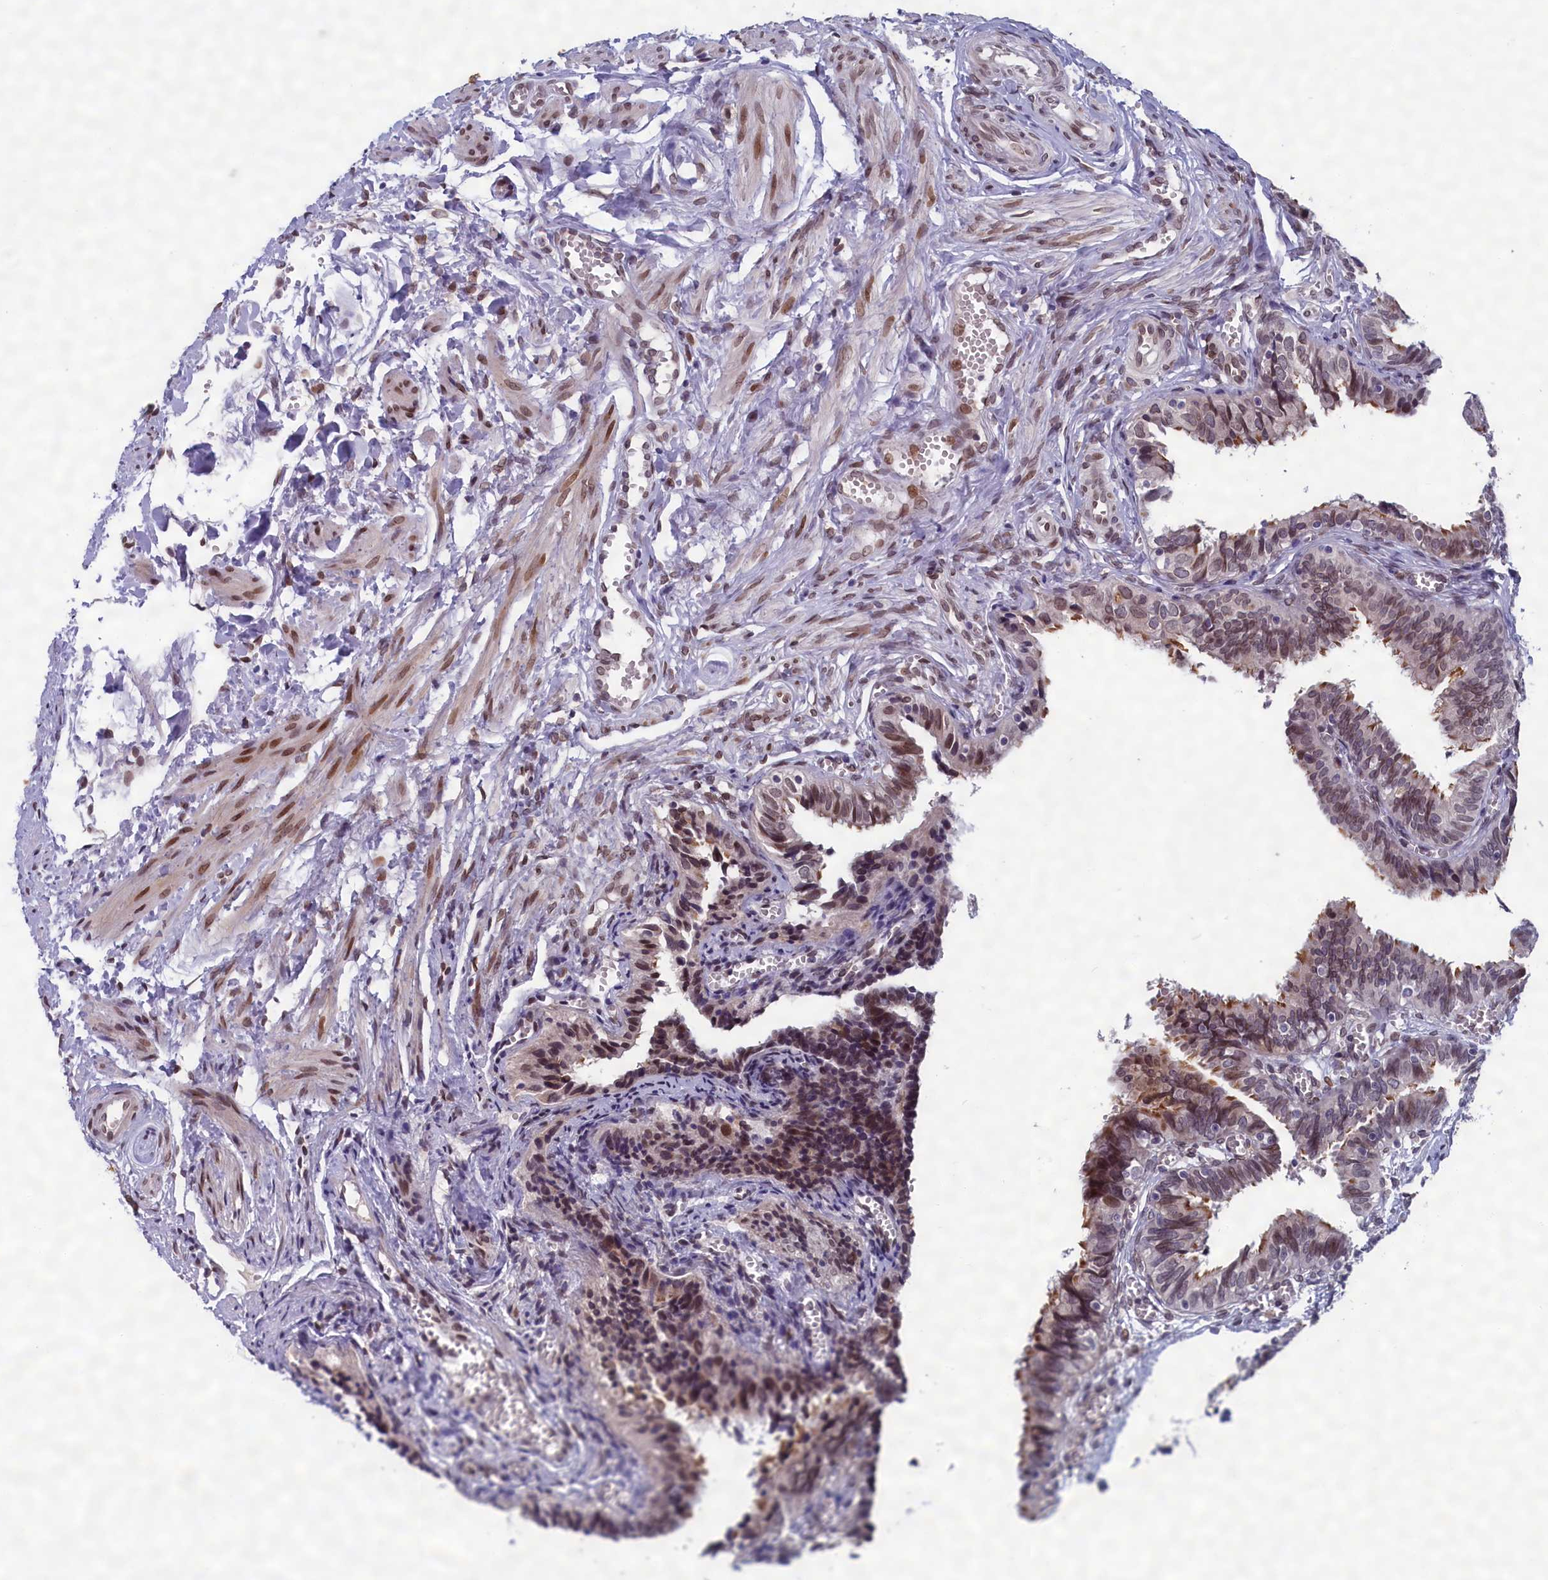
{"staining": {"intensity": "moderate", "quantity": ">75%", "location": "cytoplasmic/membranous,nuclear"}, "tissue": "fallopian tube", "cell_type": "Glandular cells", "image_type": "normal", "snomed": [{"axis": "morphology", "description": "Normal tissue, NOS"}, {"axis": "topography", "description": "Fallopian tube"}], "caption": "Immunohistochemical staining of benign human fallopian tube exhibits >75% levels of moderate cytoplasmic/membranous,nuclear protein expression in approximately >75% of glandular cells. (IHC, brightfield microscopy, high magnification).", "gene": "GPSM1", "patient": {"sex": "female", "age": 46}}